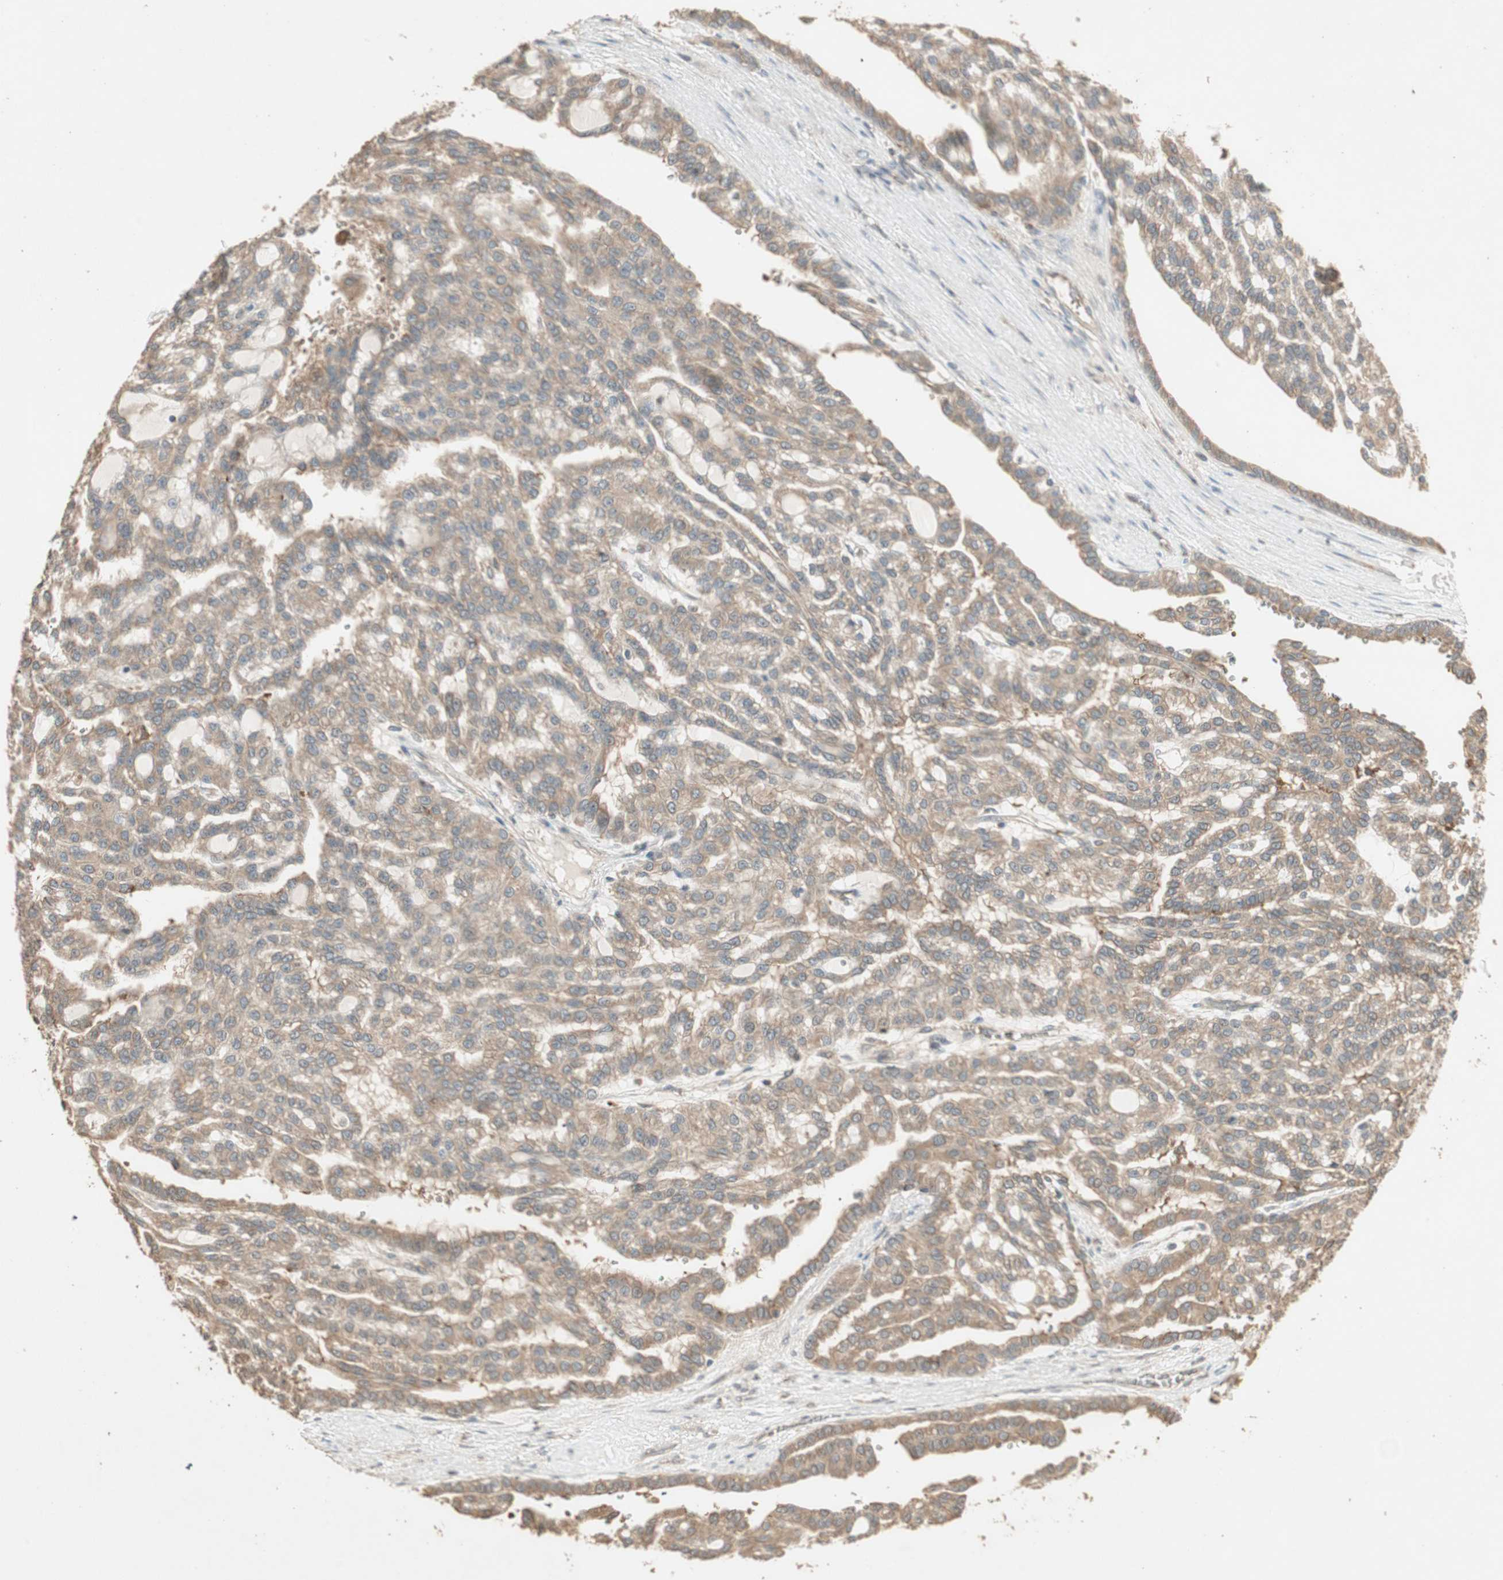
{"staining": {"intensity": "moderate", "quantity": ">75%", "location": "cytoplasmic/membranous"}, "tissue": "renal cancer", "cell_type": "Tumor cells", "image_type": "cancer", "snomed": [{"axis": "morphology", "description": "Adenocarcinoma, NOS"}, {"axis": "topography", "description": "Kidney"}], "caption": "Immunohistochemistry image of renal adenocarcinoma stained for a protein (brown), which shows medium levels of moderate cytoplasmic/membranous expression in approximately >75% of tumor cells.", "gene": "UBAC1", "patient": {"sex": "male", "age": 63}}